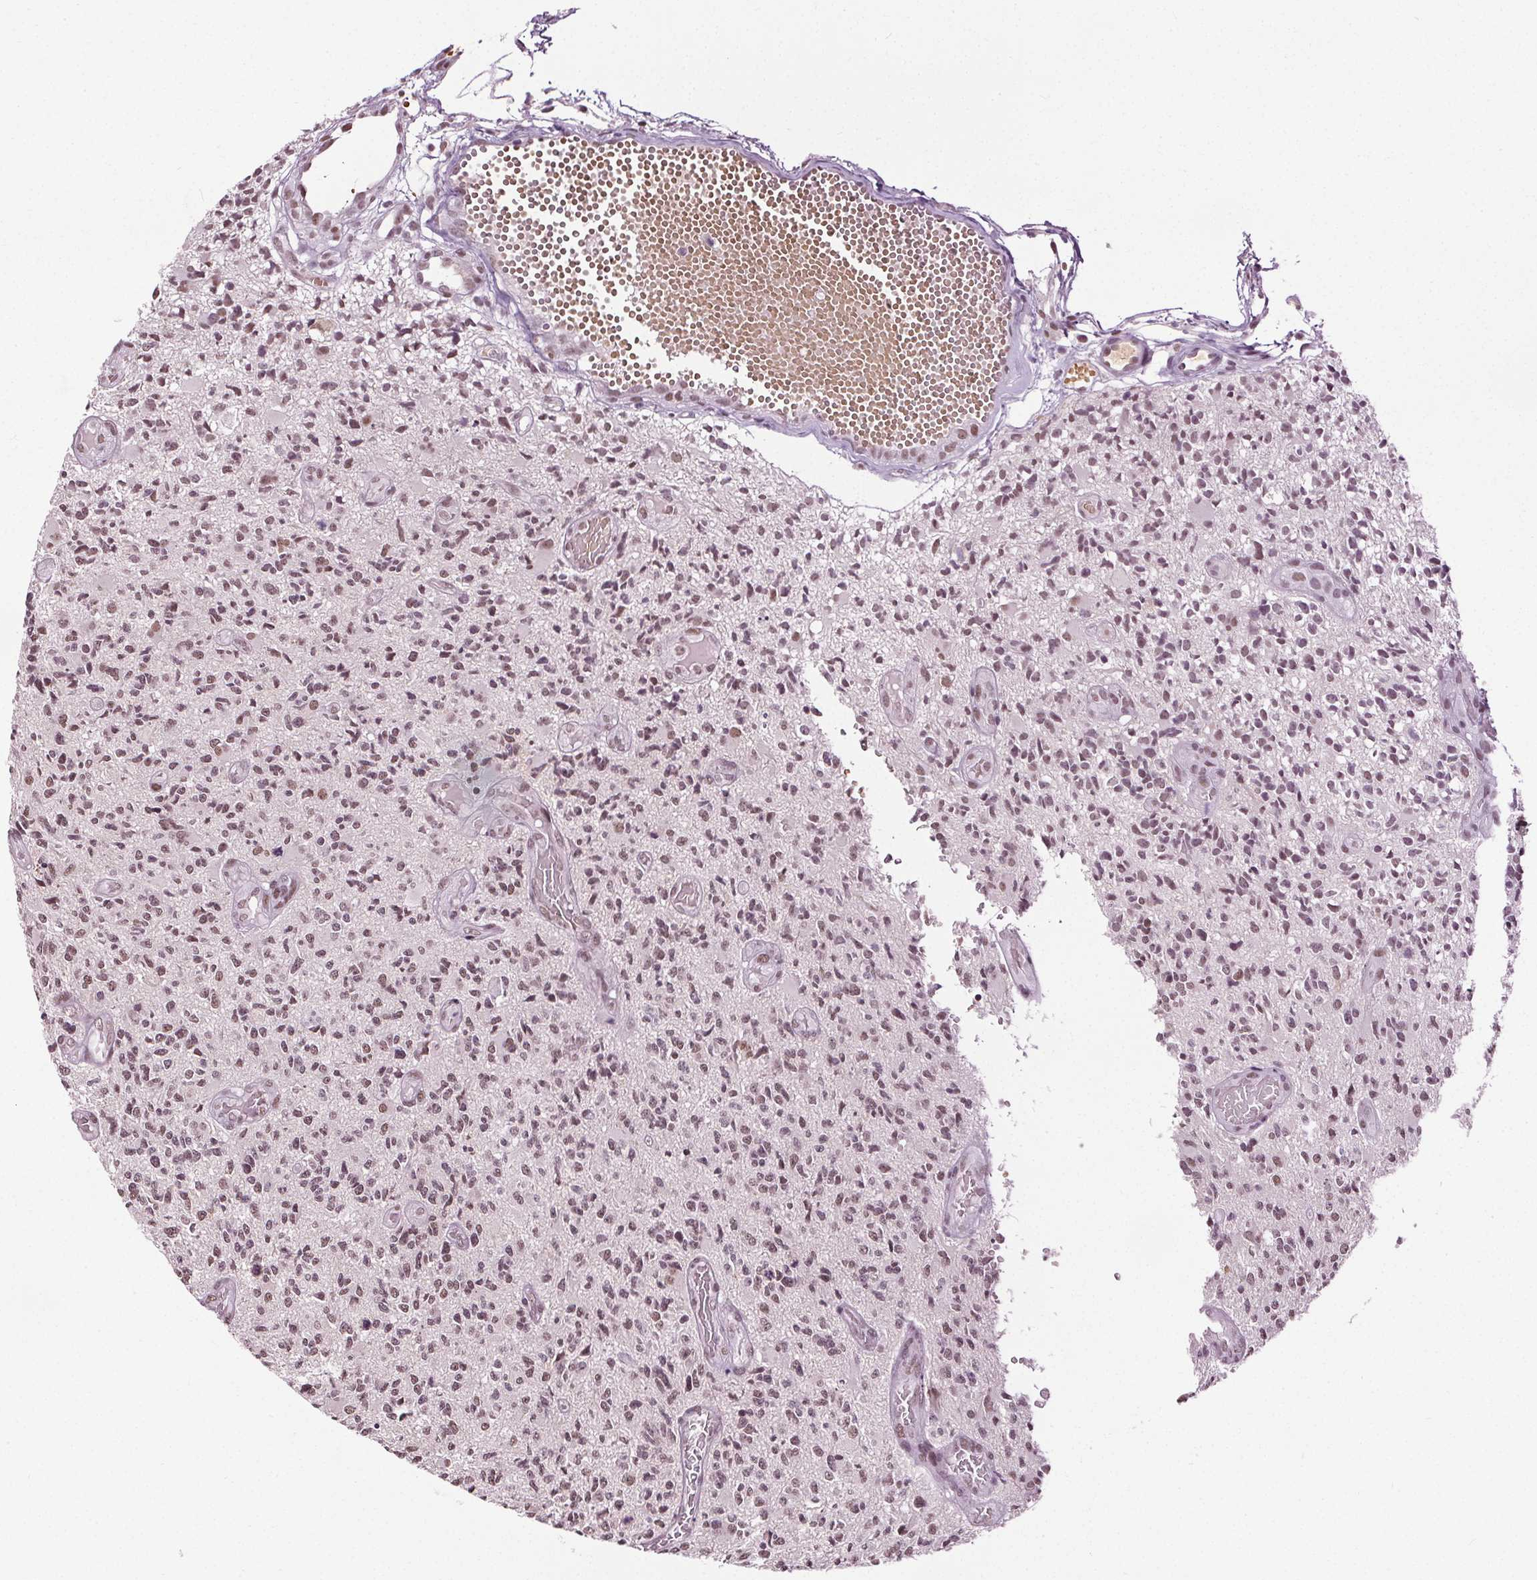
{"staining": {"intensity": "moderate", "quantity": ">75%", "location": "nuclear"}, "tissue": "glioma", "cell_type": "Tumor cells", "image_type": "cancer", "snomed": [{"axis": "morphology", "description": "Glioma, malignant, High grade"}, {"axis": "topography", "description": "Brain"}], "caption": "Protein expression analysis of glioma displays moderate nuclear expression in about >75% of tumor cells.", "gene": "IWS1", "patient": {"sex": "female", "age": 63}}